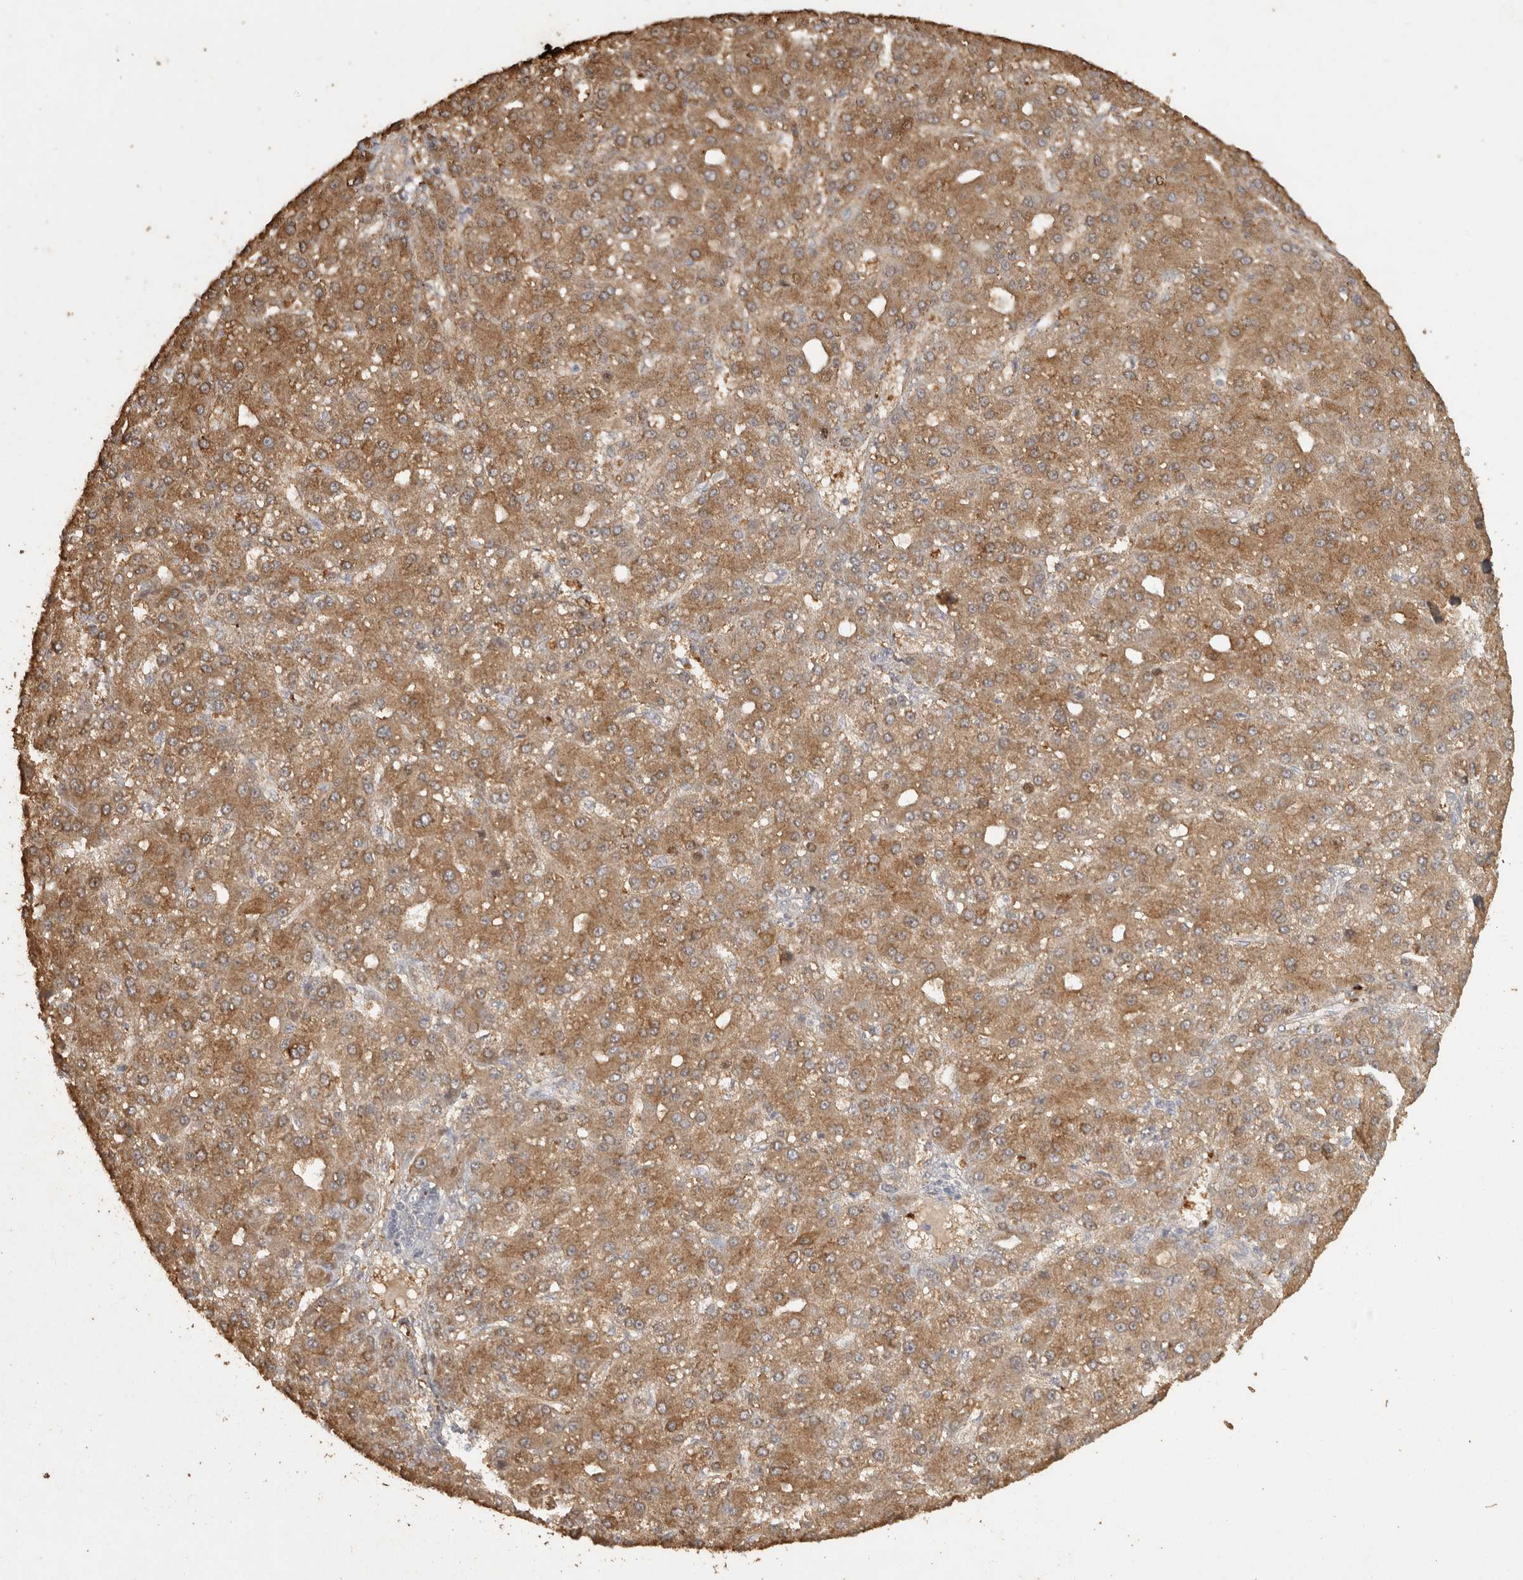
{"staining": {"intensity": "moderate", "quantity": ">75%", "location": "cytoplasmic/membranous"}, "tissue": "liver cancer", "cell_type": "Tumor cells", "image_type": "cancer", "snomed": [{"axis": "morphology", "description": "Carcinoma, Hepatocellular, NOS"}, {"axis": "topography", "description": "Liver"}], "caption": "Immunohistochemistry (IHC) (DAB (3,3'-diaminobenzidine)) staining of liver cancer (hepatocellular carcinoma) displays moderate cytoplasmic/membranous protein positivity in about >75% of tumor cells.", "gene": "OSTN", "patient": {"sex": "male", "age": 67}}